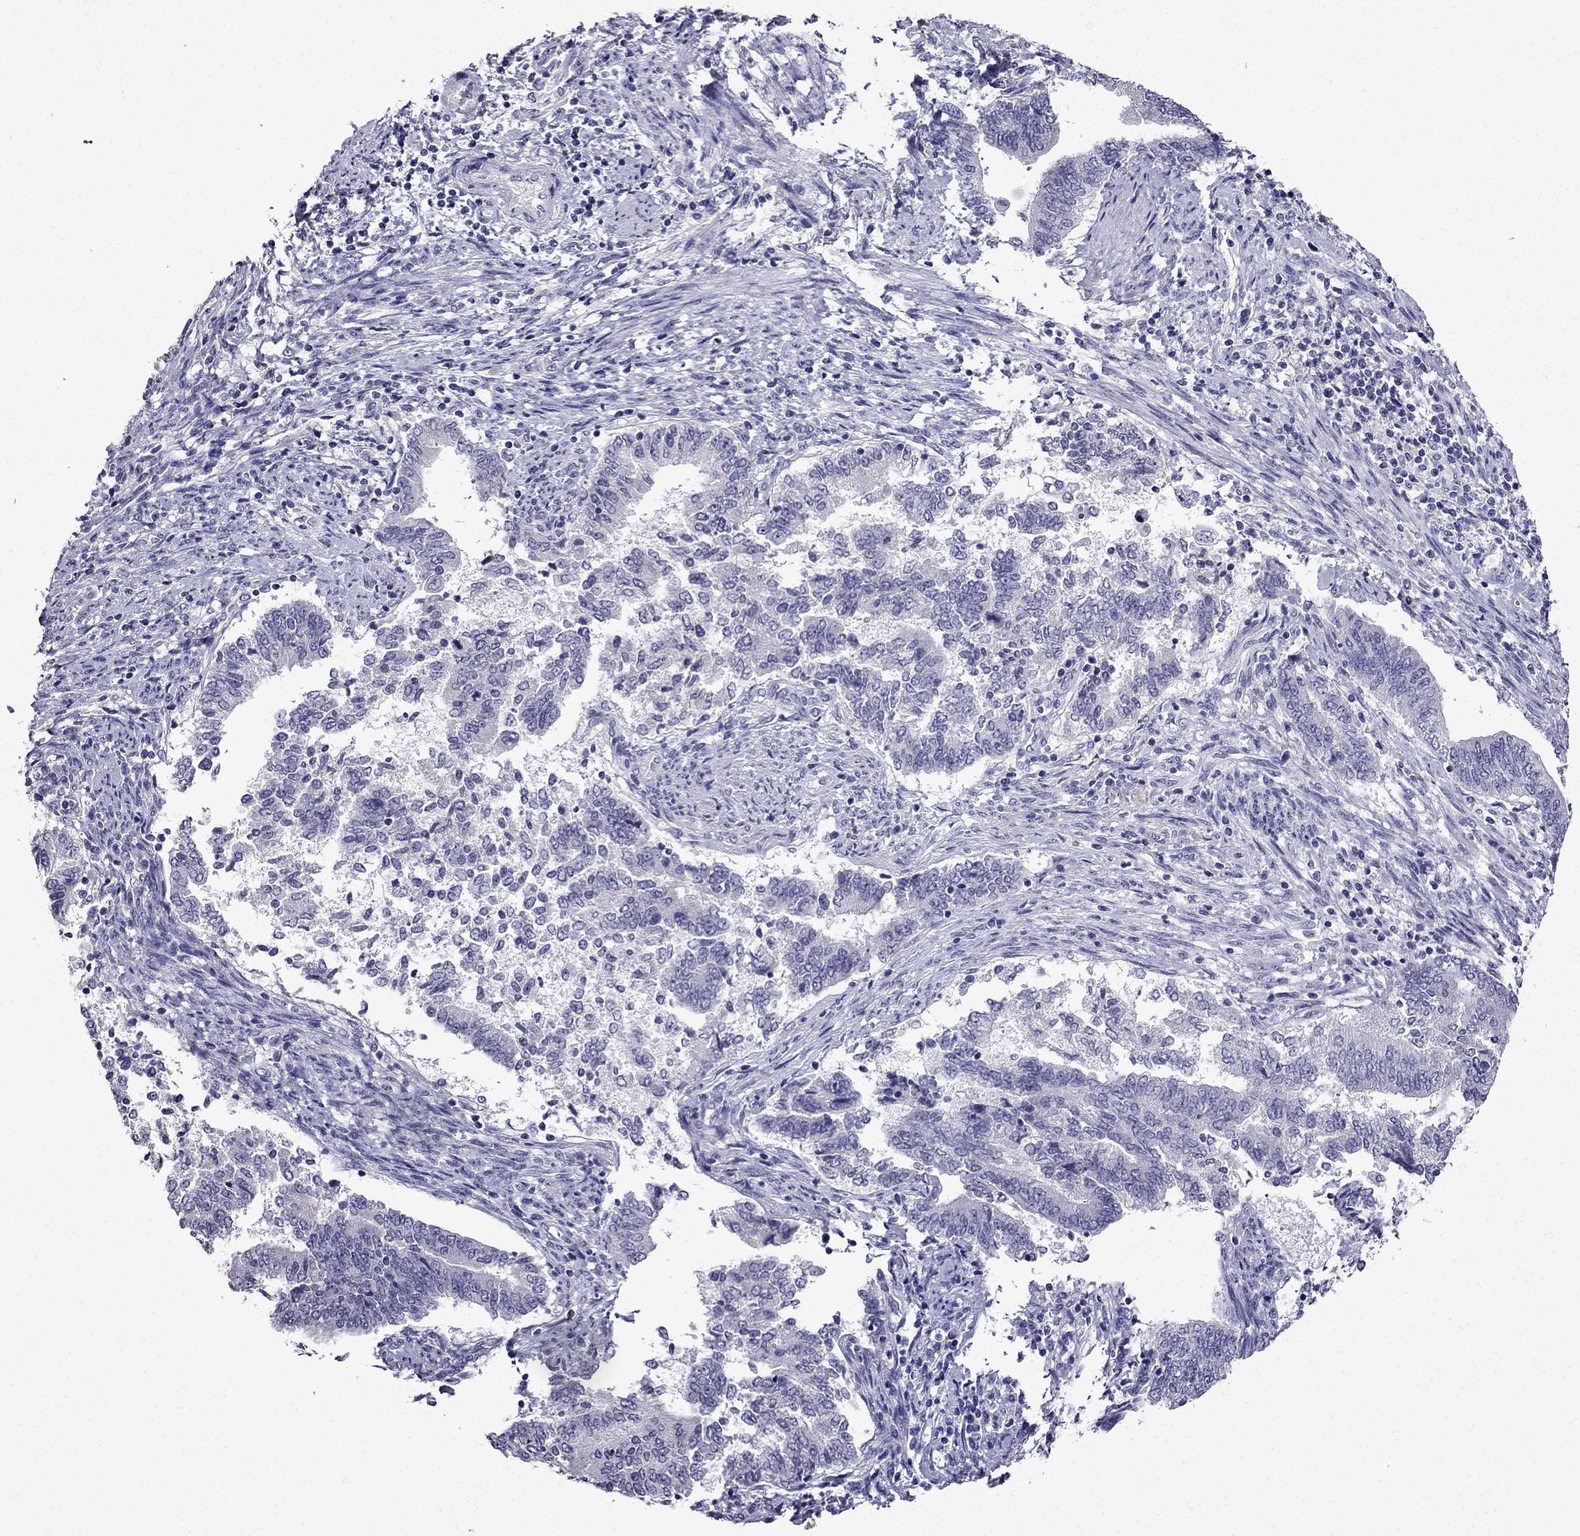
{"staining": {"intensity": "negative", "quantity": "none", "location": "none"}, "tissue": "endometrial cancer", "cell_type": "Tumor cells", "image_type": "cancer", "snomed": [{"axis": "morphology", "description": "Adenocarcinoma, NOS"}, {"axis": "topography", "description": "Endometrium"}], "caption": "The immunohistochemistry (IHC) photomicrograph has no significant positivity in tumor cells of endometrial cancer (adenocarcinoma) tissue. (DAB IHC, high magnification).", "gene": "DNAH17", "patient": {"sex": "female", "age": 65}}